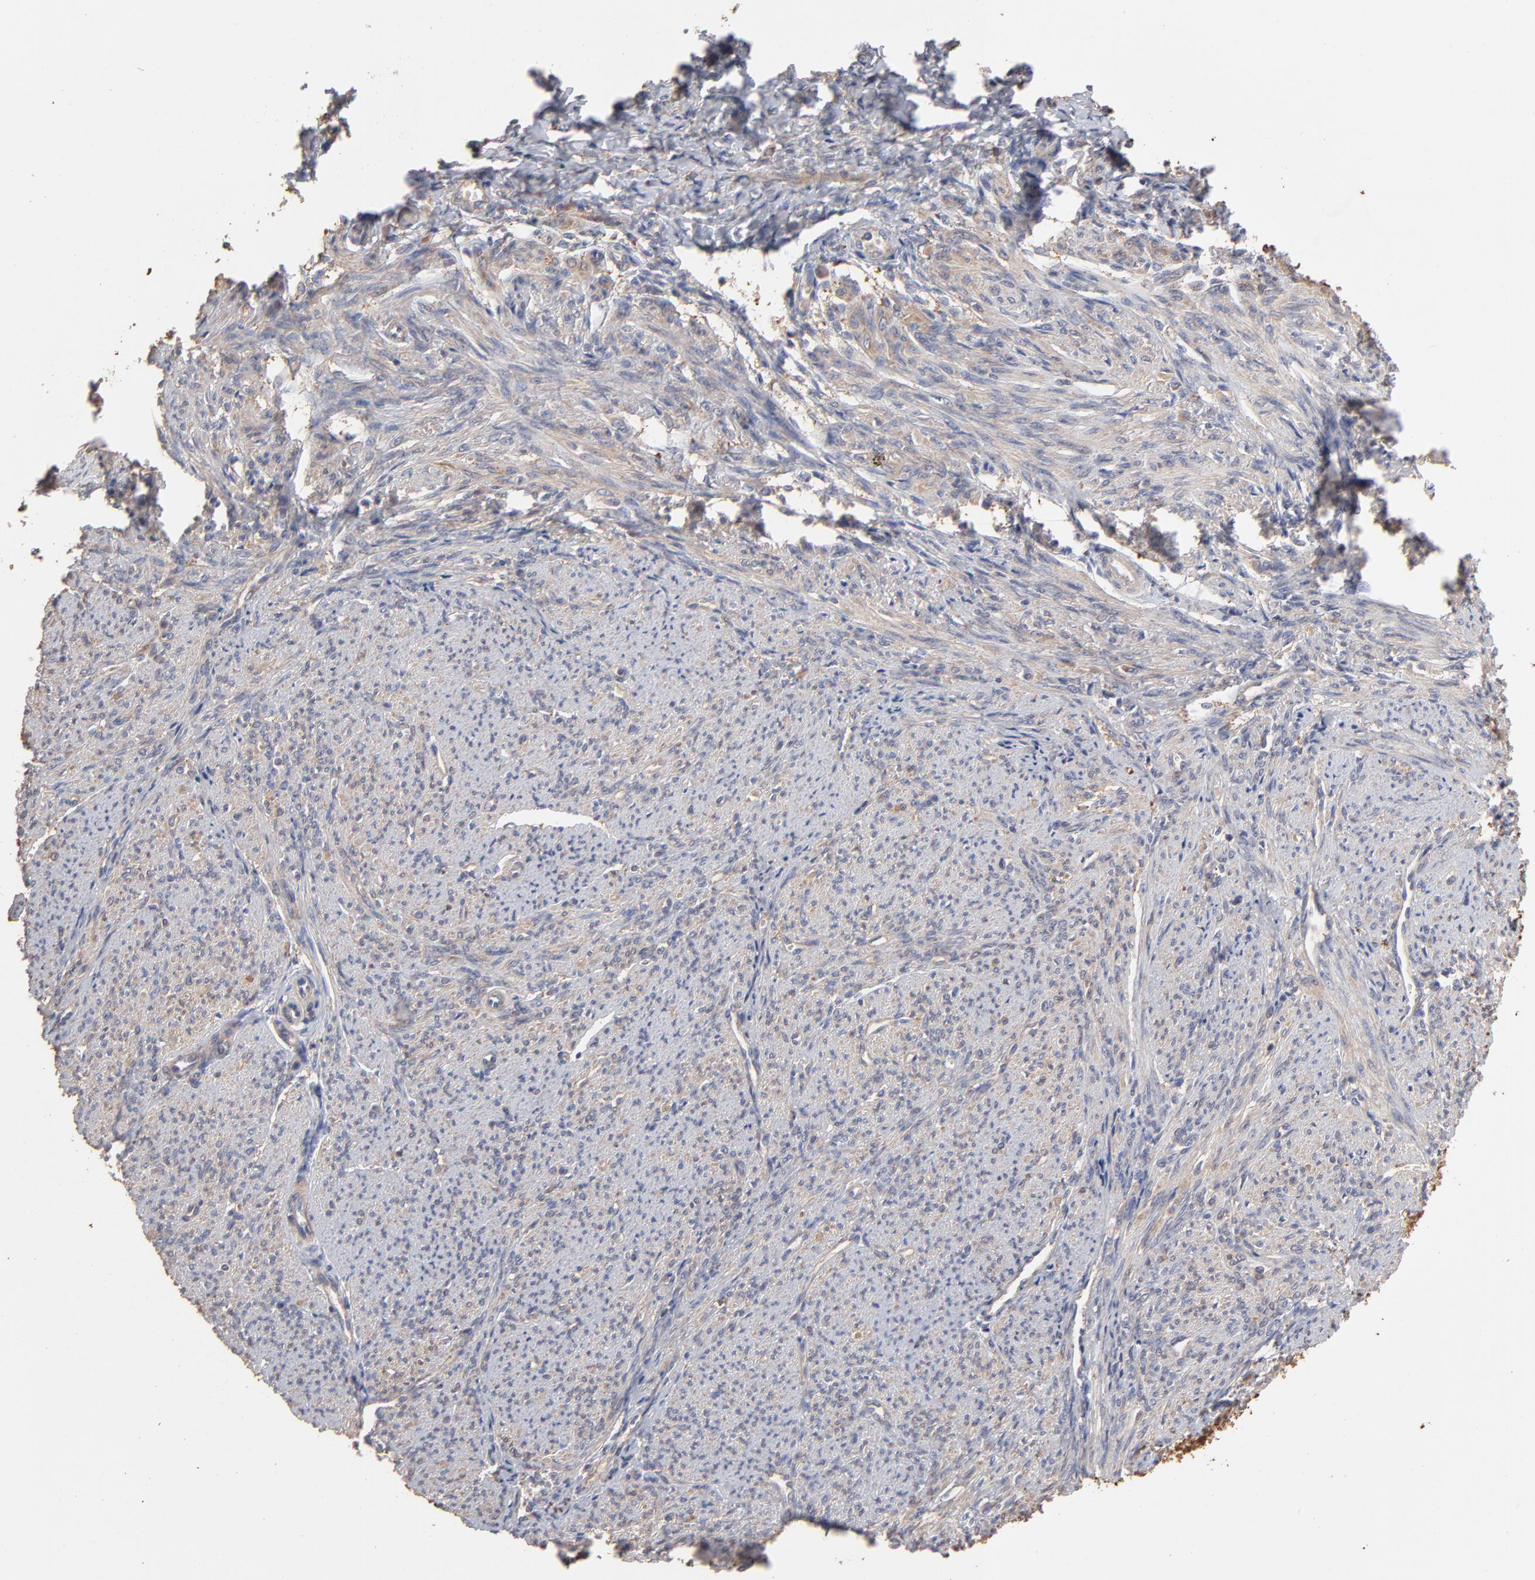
{"staining": {"intensity": "weak", "quantity": ">75%", "location": "cytoplasmic/membranous"}, "tissue": "smooth muscle", "cell_type": "Smooth muscle cells", "image_type": "normal", "snomed": [{"axis": "morphology", "description": "Normal tissue, NOS"}, {"axis": "topography", "description": "Smooth muscle"}], "caption": "A brown stain labels weak cytoplasmic/membranous expression of a protein in smooth muscle cells of normal human smooth muscle.", "gene": "TANGO2", "patient": {"sex": "female", "age": 65}}